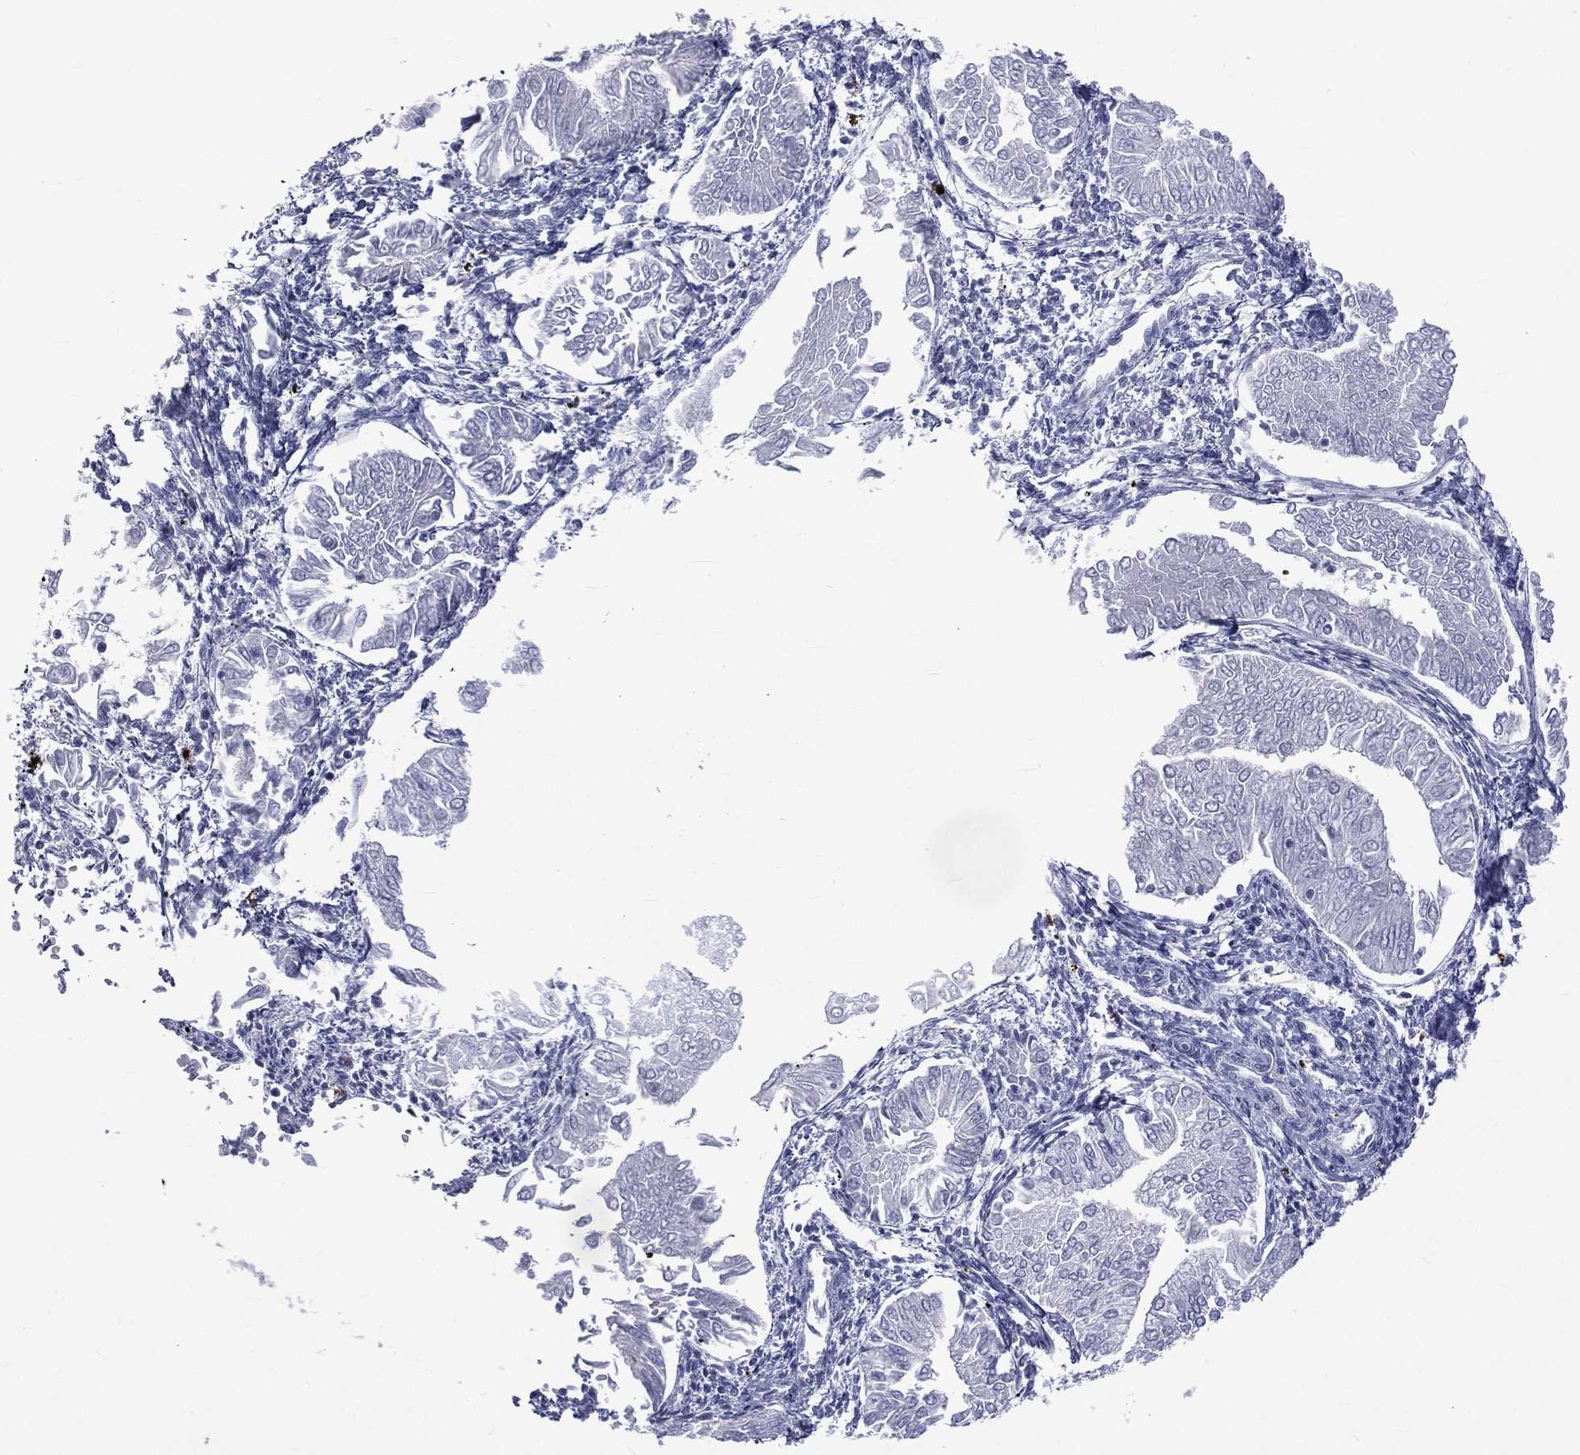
{"staining": {"intensity": "negative", "quantity": "none", "location": "none"}, "tissue": "endometrial cancer", "cell_type": "Tumor cells", "image_type": "cancer", "snomed": [{"axis": "morphology", "description": "Adenocarcinoma, NOS"}, {"axis": "topography", "description": "Endometrium"}], "caption": "Immunohistochemical staining of endometrial cancer shows no significant staining in tumor cells.", "gene": "ELANE", "patient": {"sex": "female", "age": 53}}